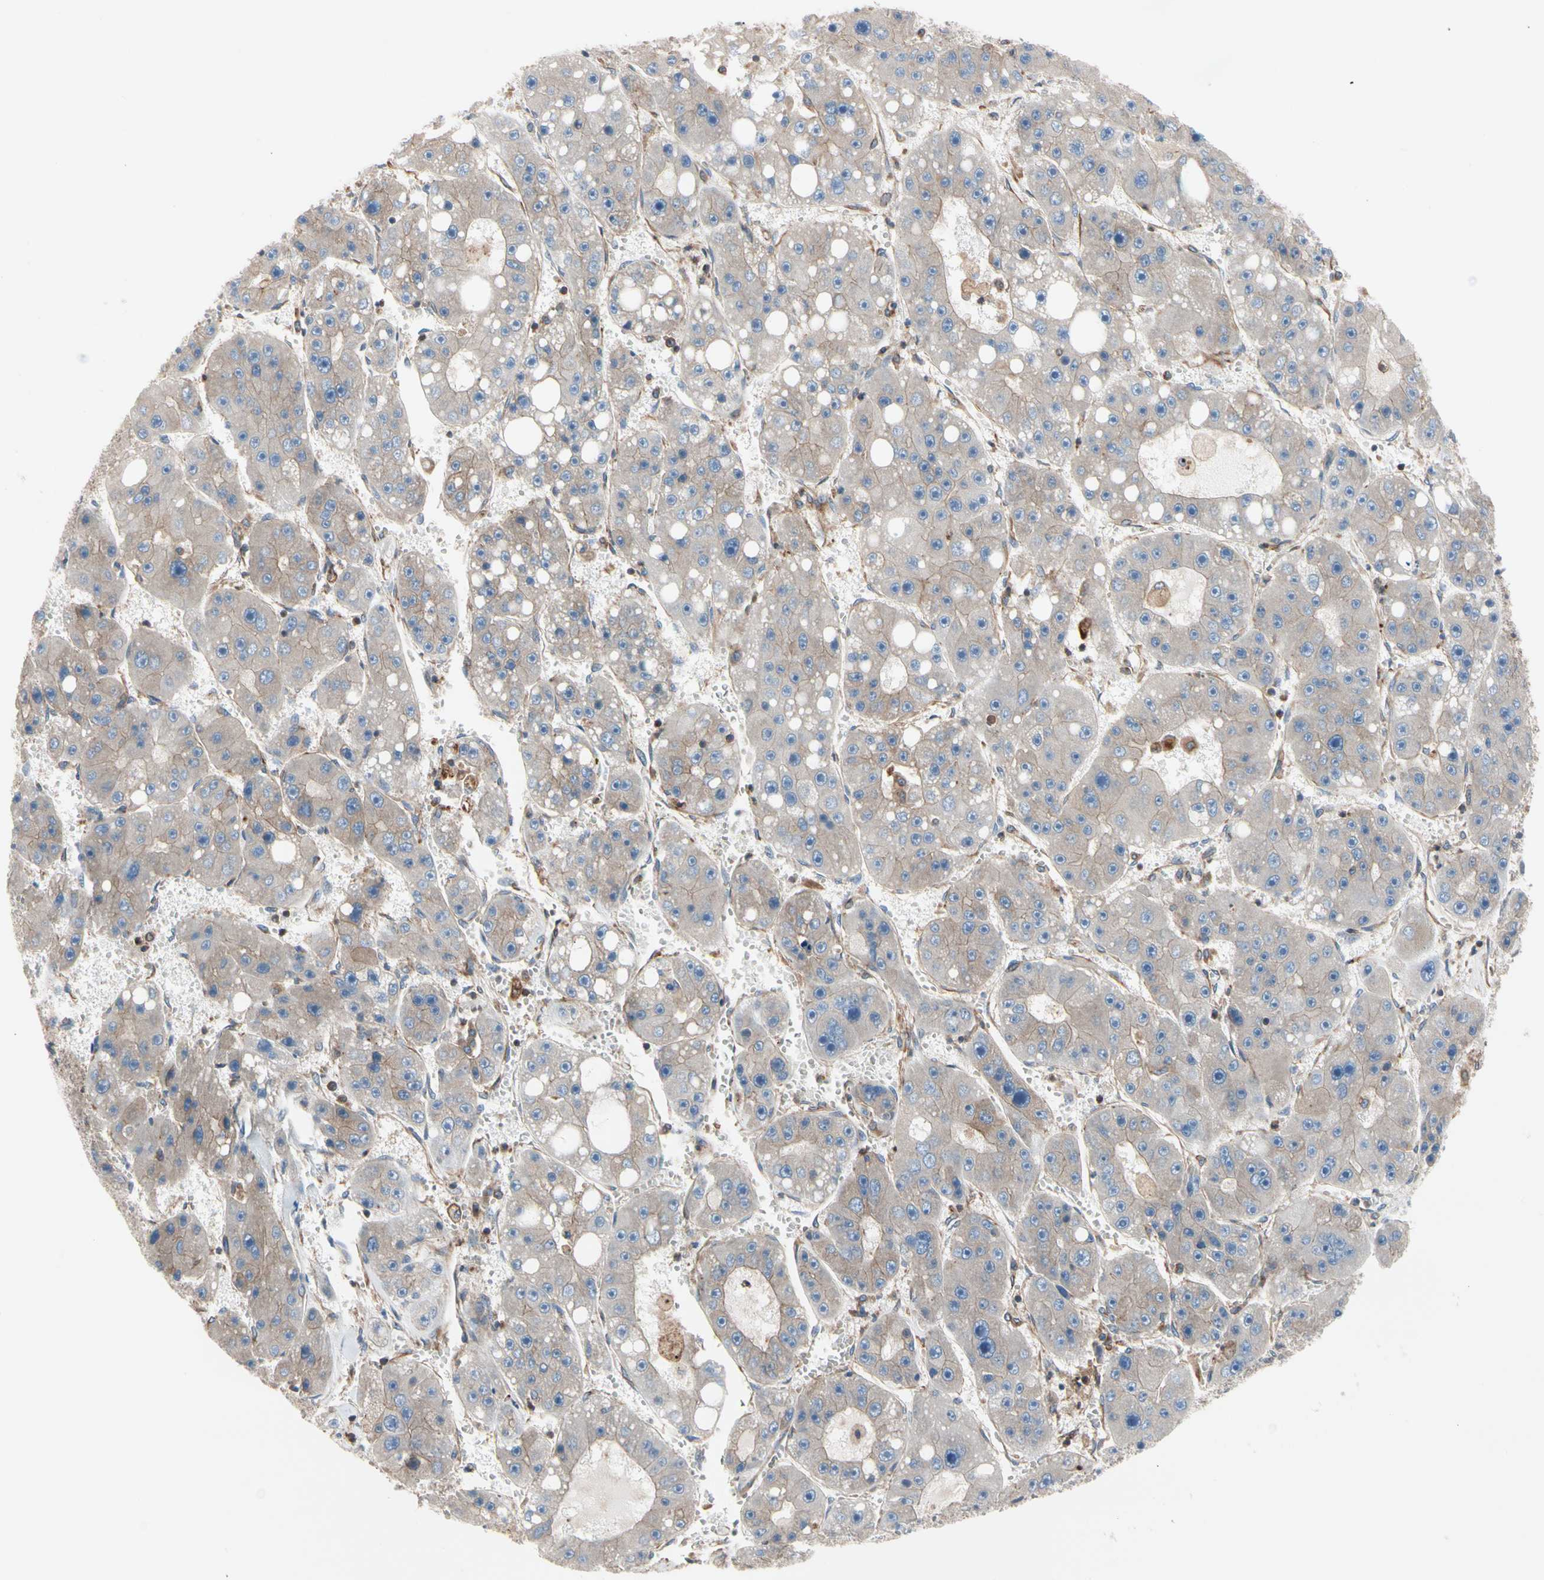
{"staining": {"intensity": "weak", "quantity": "25%-75%", "location": "cytoplasmic/membranous"}, "tissue": "liver cancer", "cell_type": "Tumor cells", "image_type": "cancer", "snomed": [{"axis": "morphology", "description": "Carcinoma, Hepatocellular, NOS"}, {"axis": "topography", "description": "Liver"}], "caption": "Immunohistochemical staining of human liver cancer shows weak cytoplasmic/membranous protein positivity in approximately 25%-75% of tumor cells.", "gene": "ROCK1", "patient": {"sex": "female", "age": 61}}